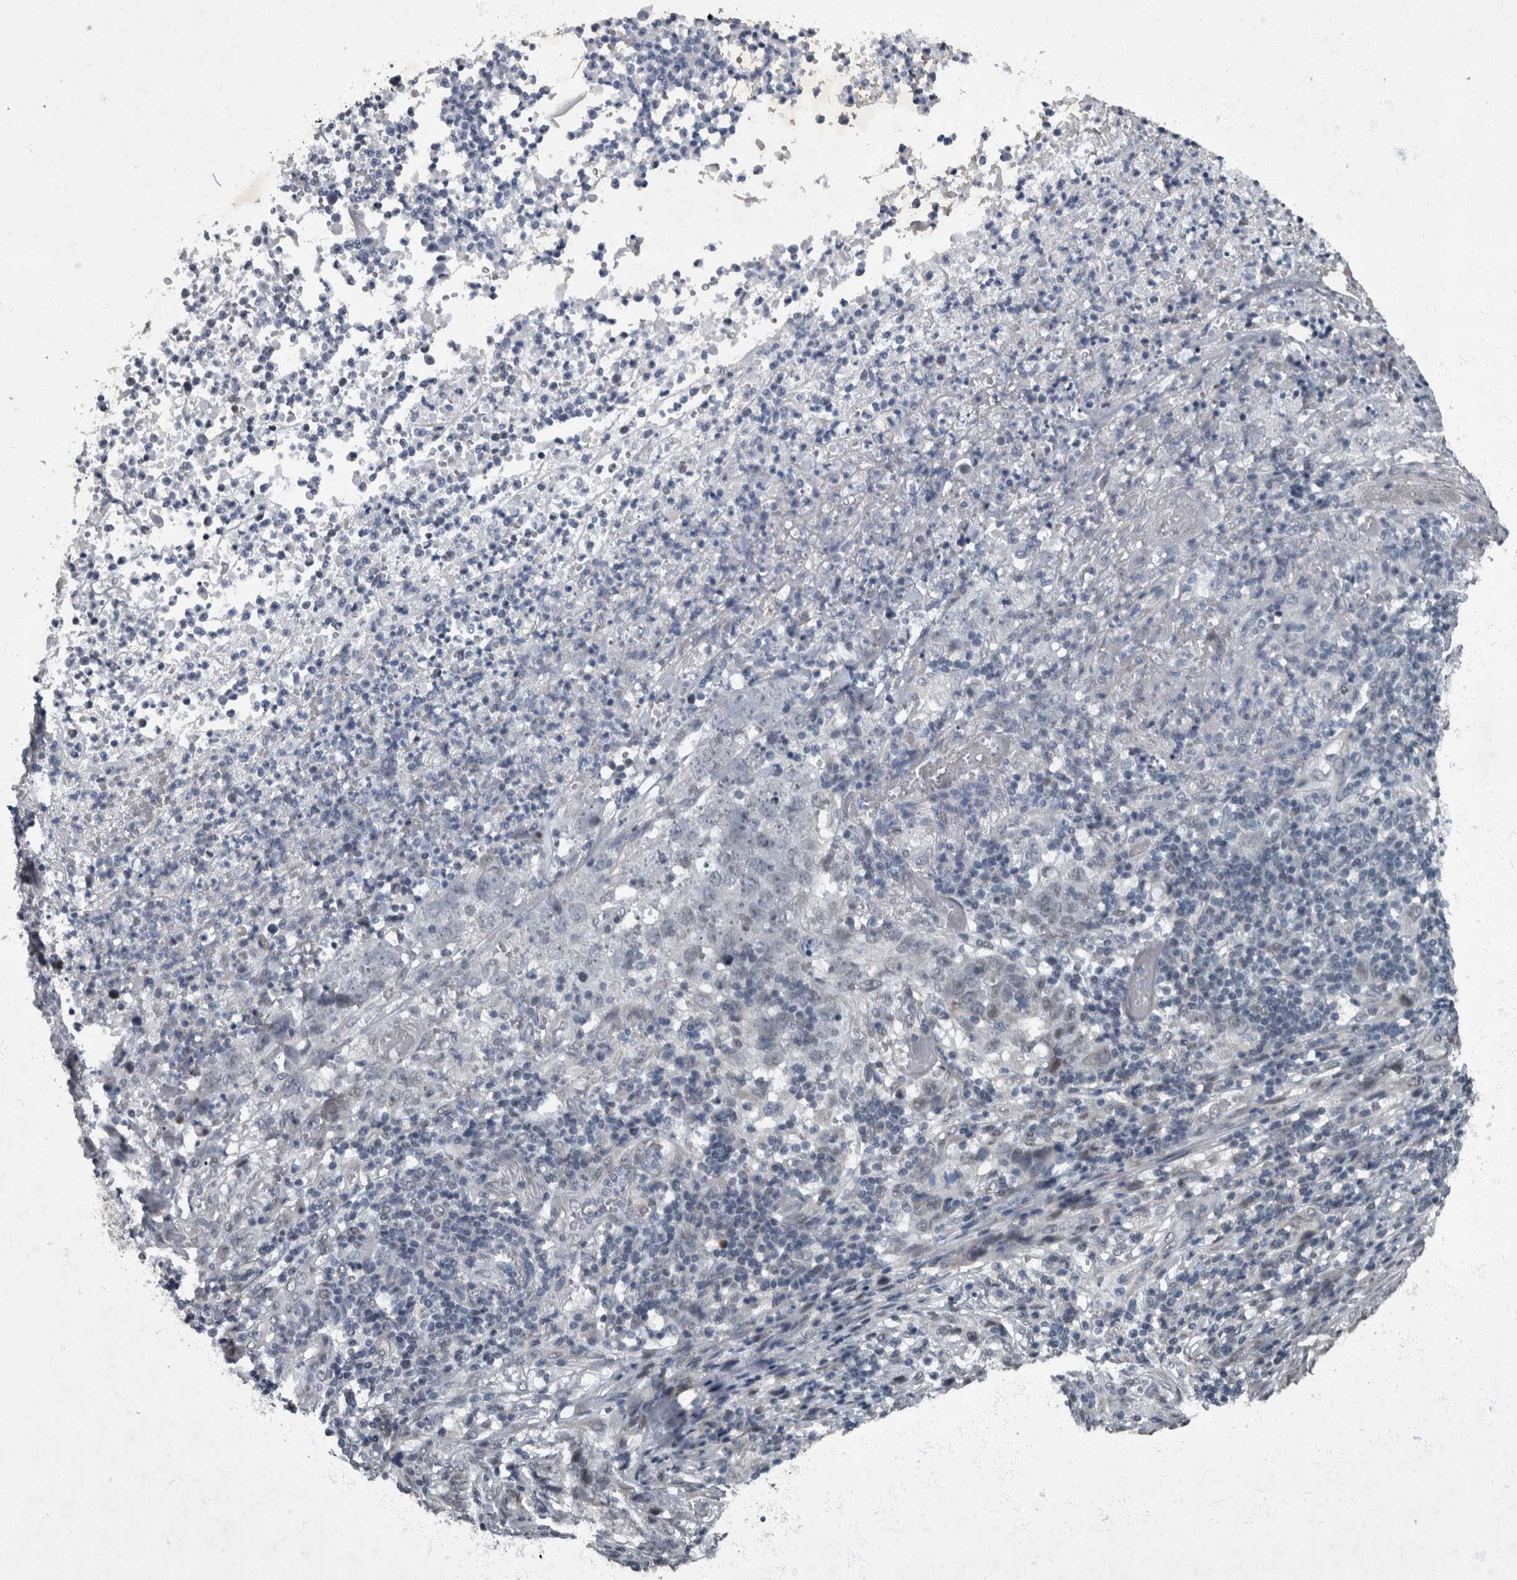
{"staining": {"intensity": "weak", "quantity": "25%-75%", "location": "nuclear"}, "tissue": "stomach cancer", "cell_type": "Tumor cells", "image_type": "cancer", "snomed": [{"axis": "morphology", "description": "Adenocarcinoma, NOS"}, {"axis": "topography", "description": "Stomach"}], "caption": "A high-resolution photomicrograph shows immunohistochemistry staining of stomach adenocarcinoma, which exhibits weak nuclear positivity in about 25%-75% of tumor cells.", "gene": "WDR33", "patient": {"sex": "male", "age": 48}}